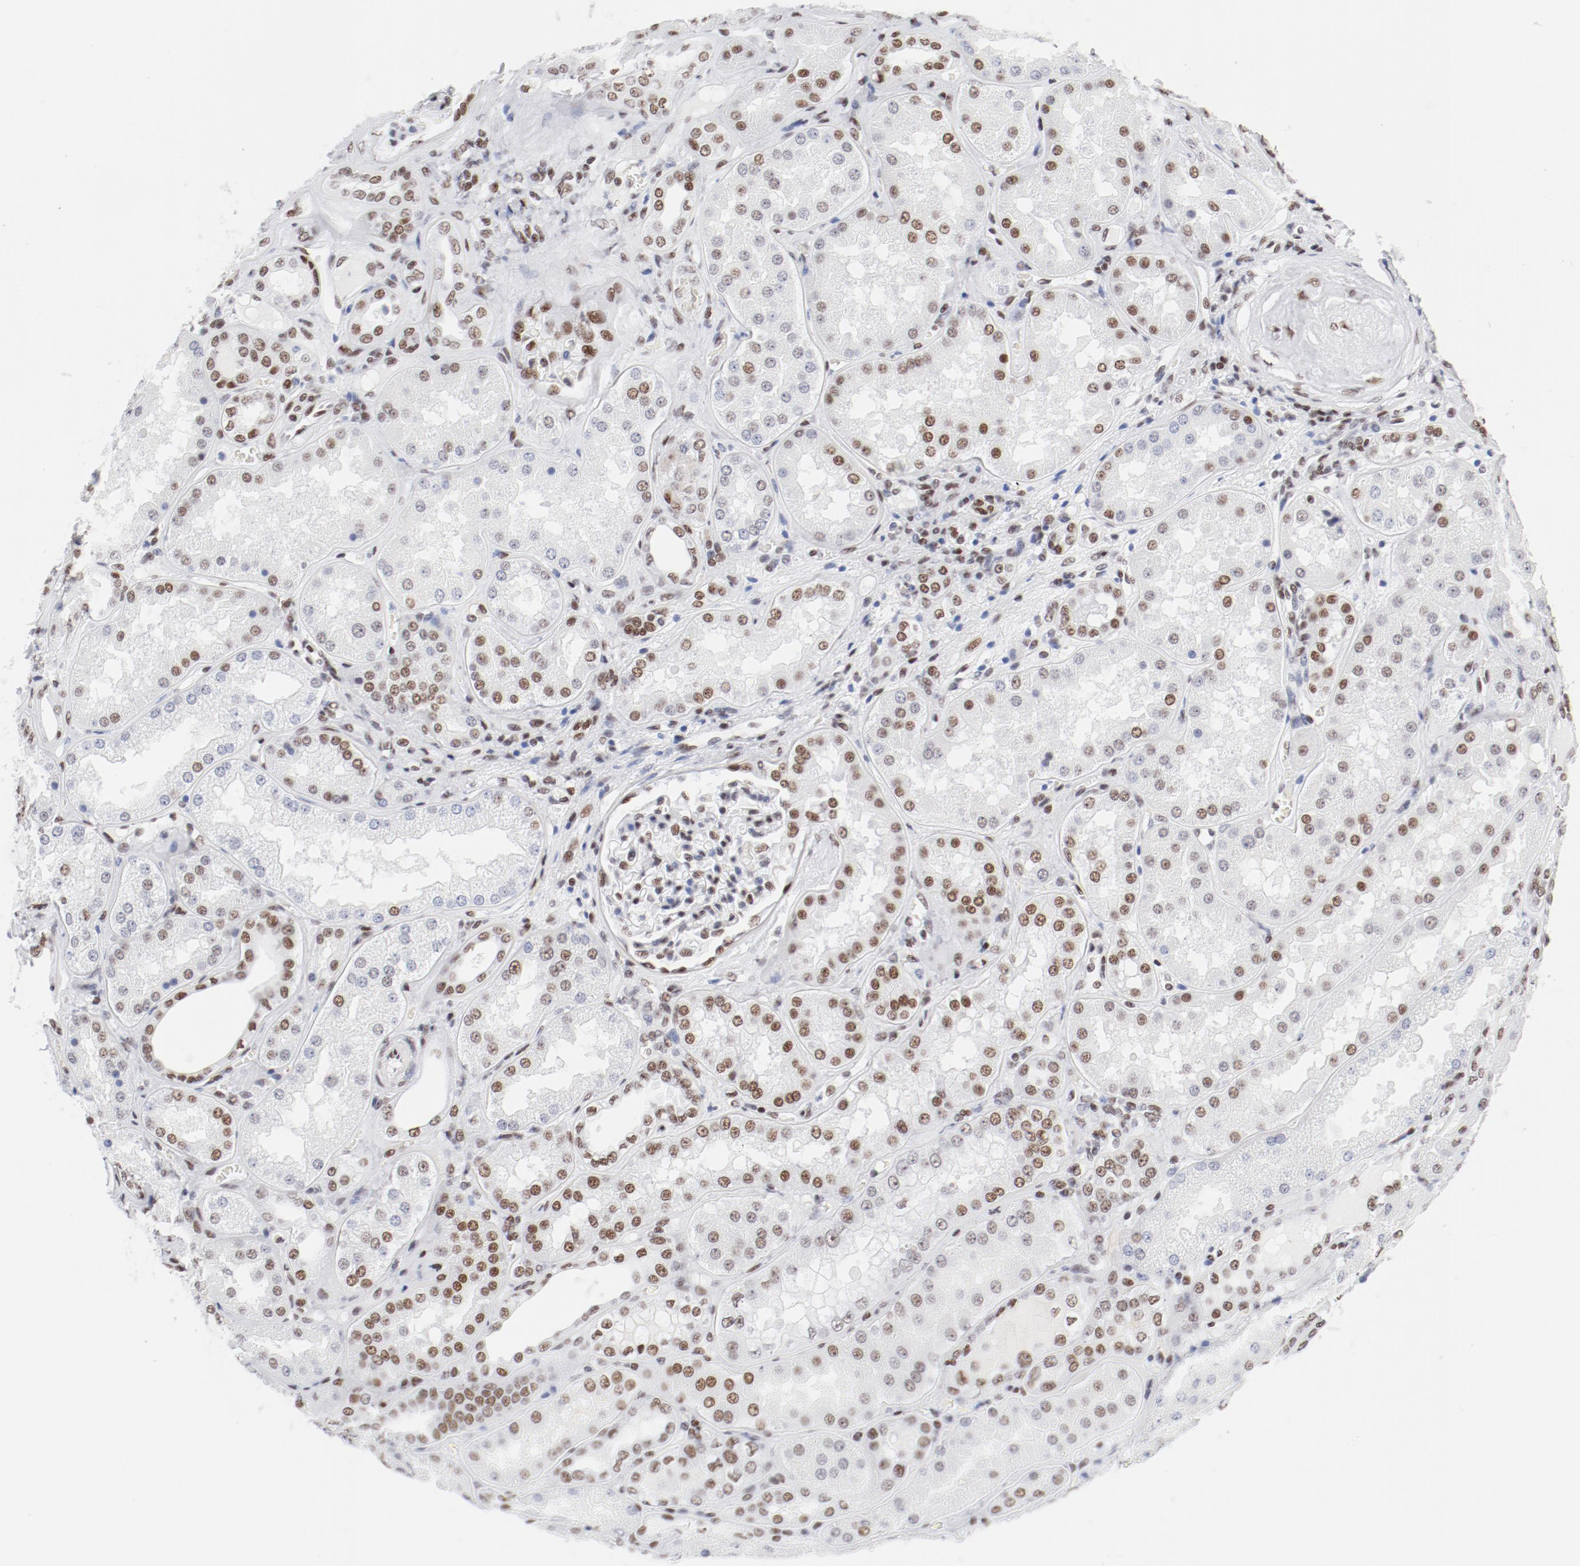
{"staining": {"intensity": "moderate", "quantity": "<25%", "location": "nuclear"}, "tissue": "kidney", "cell_type": "Cells in glomeruli", "image_type": "normal", "snomed": [{"axis": "morphology", "description": "Normal tissue, NOS"}, {"axis": "topography", "description": "Kidney"}], "caption": "Kidney was stained to show a protein in brown. There is low levels of moderate nuclear positivity in approximately <25% of cells in glomeruli. The staining was performed using DAB, with brown indicating positive protein expression. Nuclei are stained blue with hematoxylin.", "gene": "ATF2", "patient": {"sex": "female", "age": 56}}